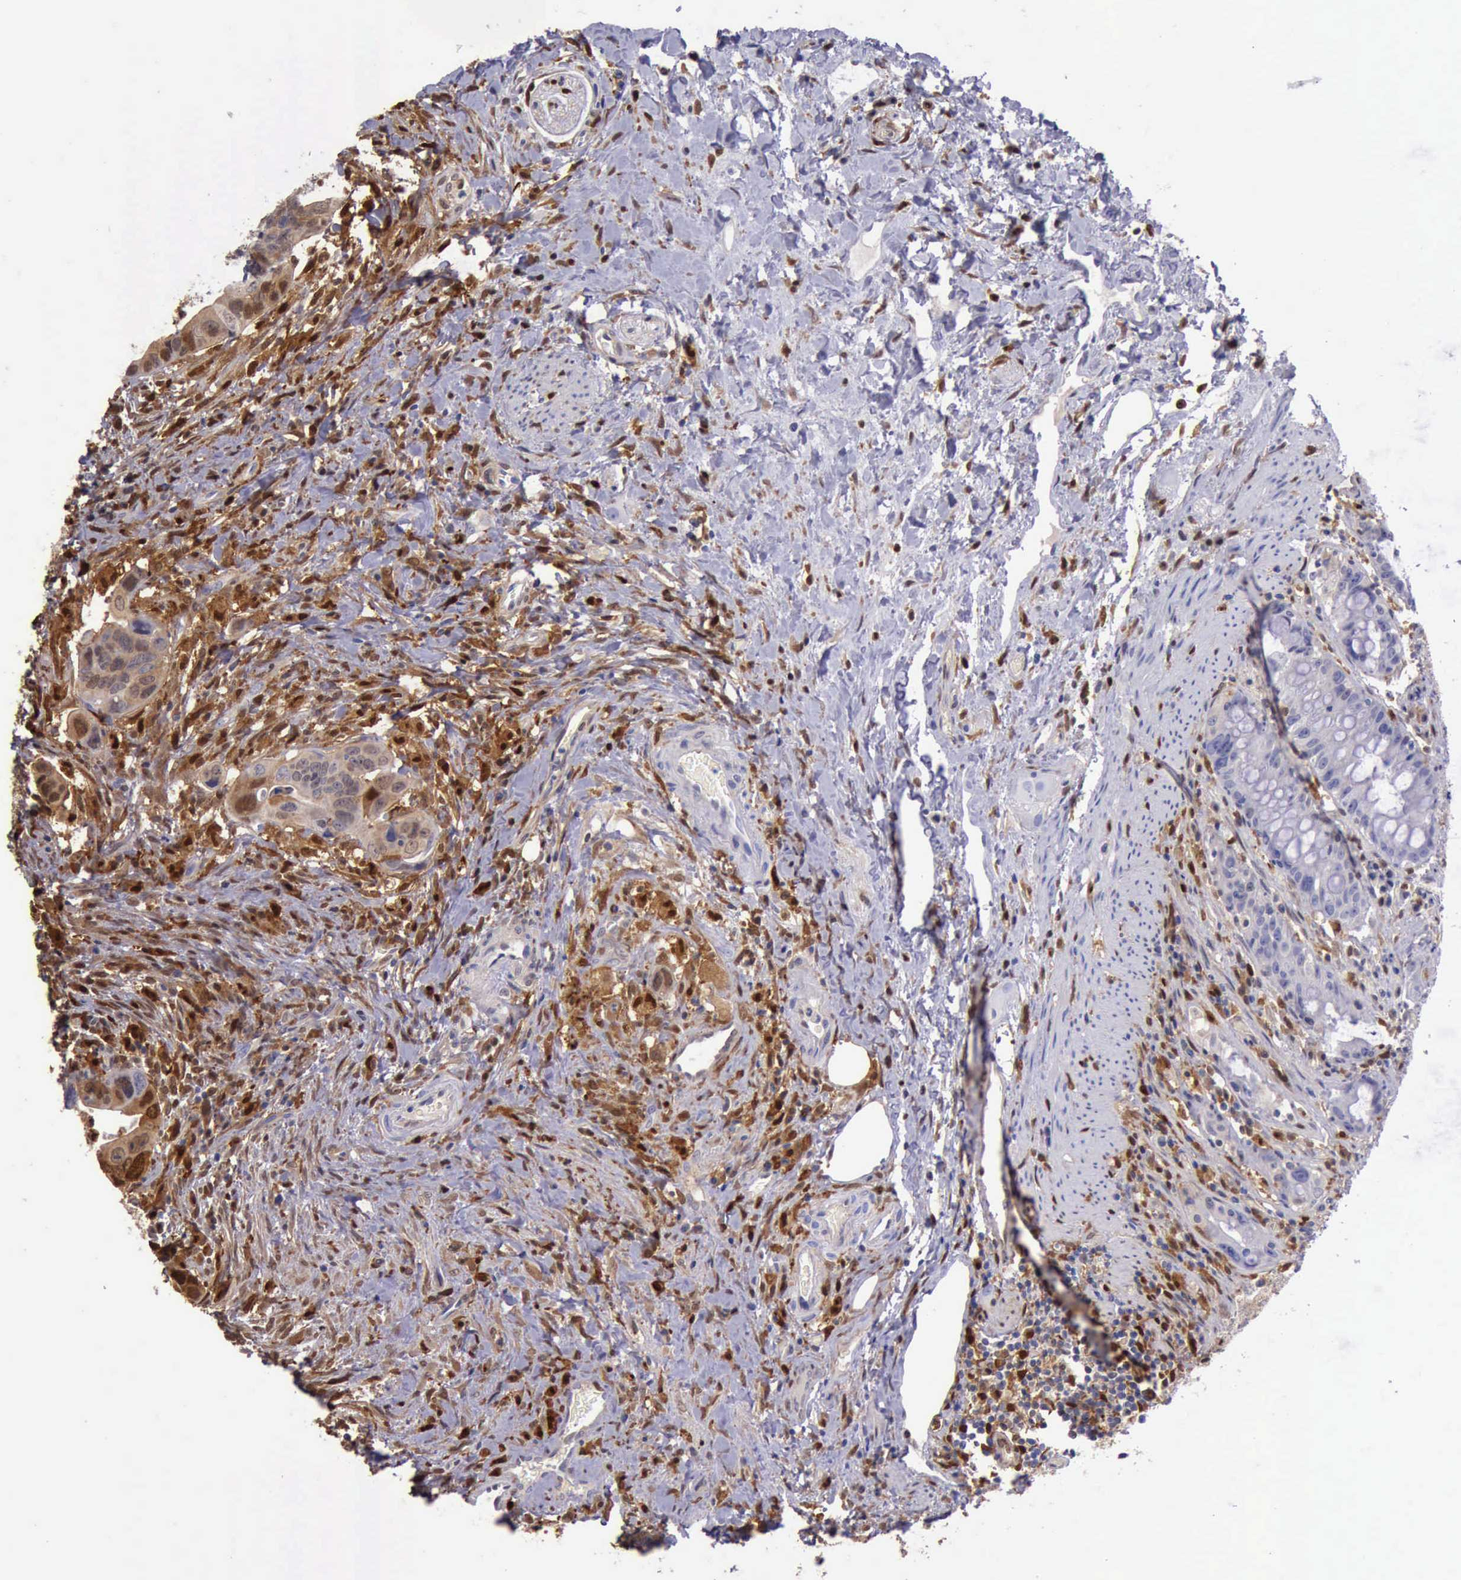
{"staining": {"intensity": "moderate", "quantity": "25%-75%", "location": "cytoplasmic/membranous,nuclear"}, "tissue": "colorectal cancer", "cell_type": "Tumor cells", "image_type": "cancer", "snomed": [{"axis": "morphology", "description": "Adenocarcinoma, NOS"}, {"axis": "topography", "description": "Rectum"}], "caption": "This histopathology image exhibits IHC staining of adenocarcinoma (colorectal), with medium moderate cytoplasmic/membranous and nuclear positivity in approximately 25%-75% of tumor cells.", "gene": "TYMP", "patient": {"sex": "male", "age": 53}}